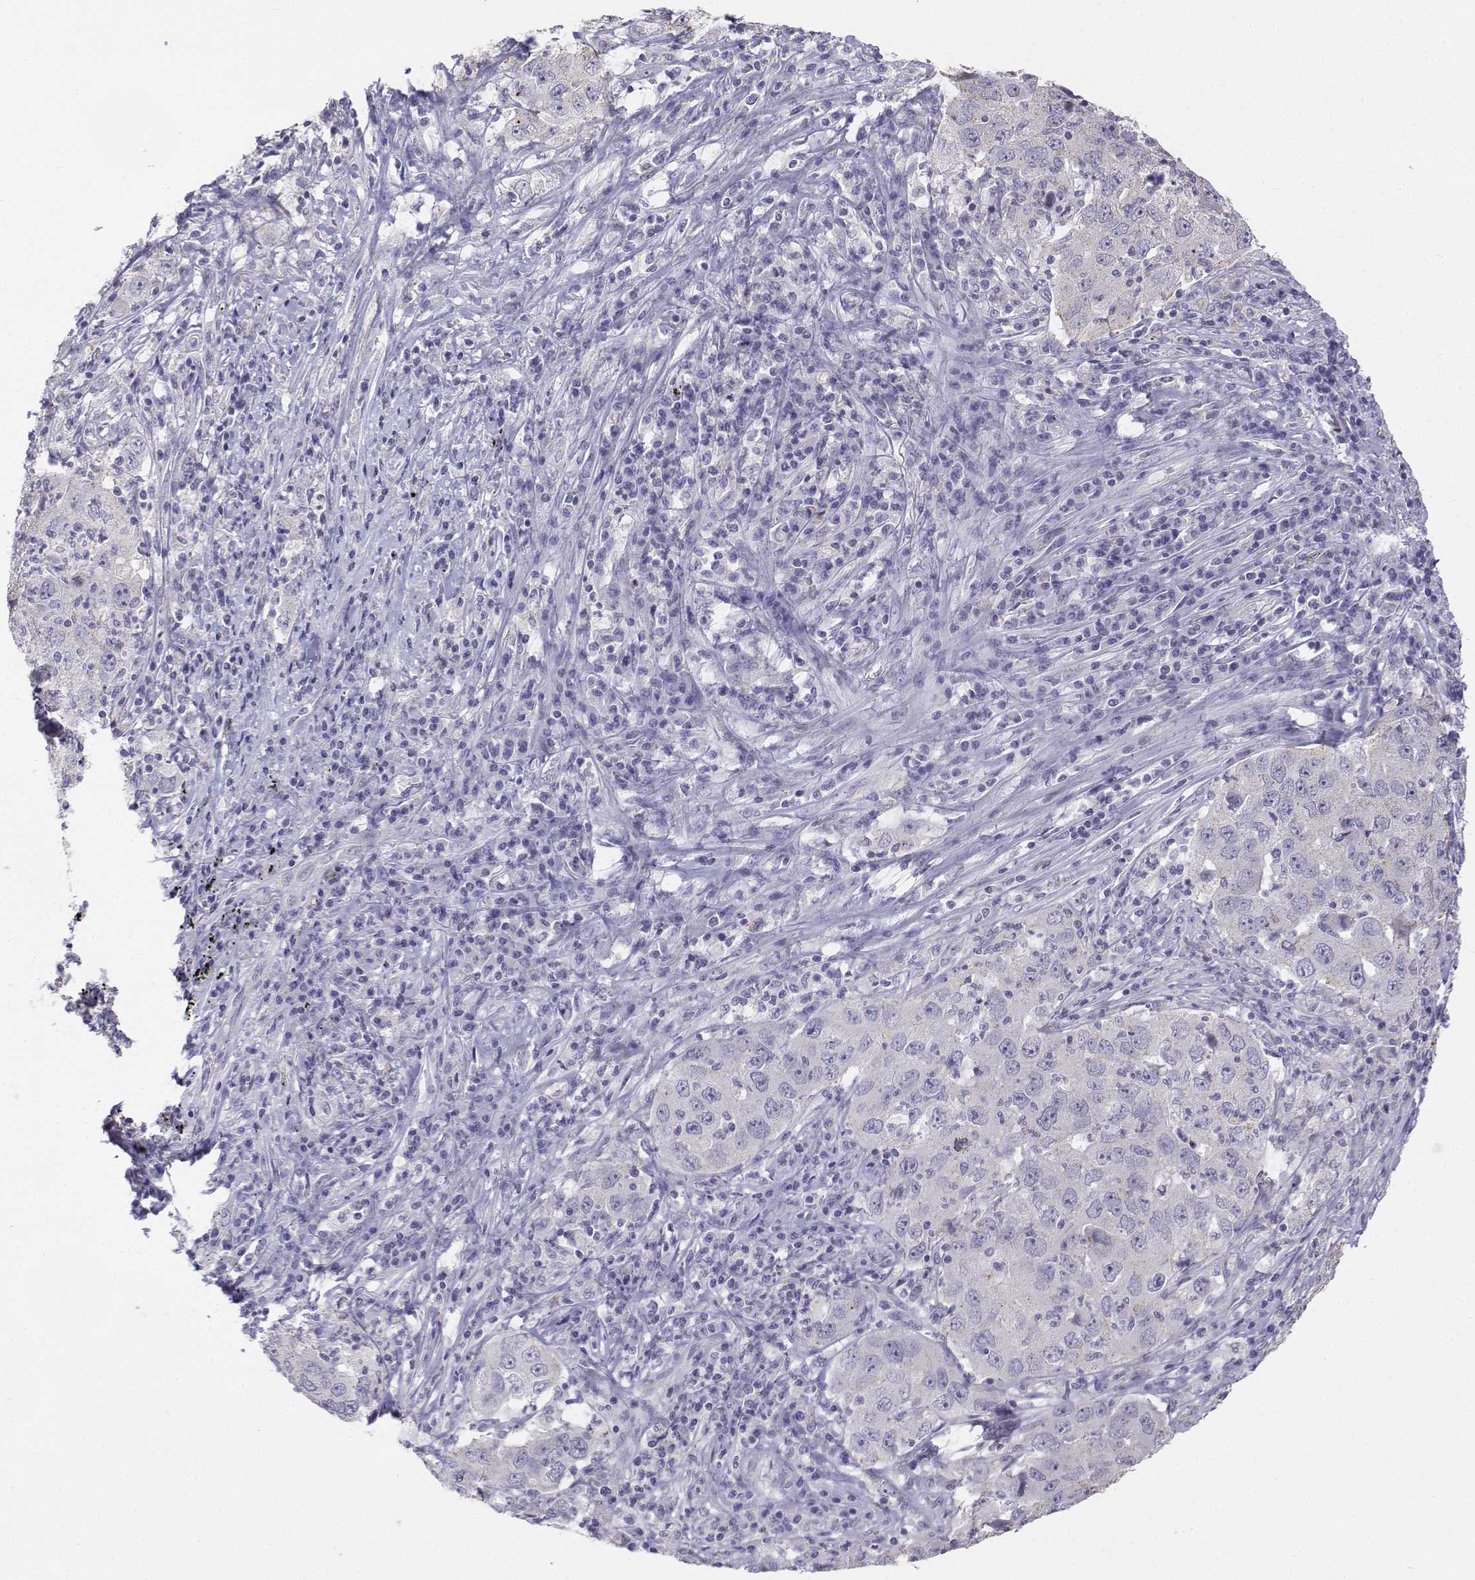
{"staining": {"intensity": "negative", "quantity": "none", "location": "none"}, "tissue": "lung cancer", "cell_type": "Tumor cells", "image_type": "cancer", "snomed": [{"axis": "morphology", "description": "Adenocarcinoma, NOS"}, {"axis": "topography", "description": "Lung"}], "caption": "An IHC histopathology image of lung cancer is shown. There is no staining in tumor cells of lung cancer.", "gene": "LGSN", "patient": {"sex": "male", "age": 73}}